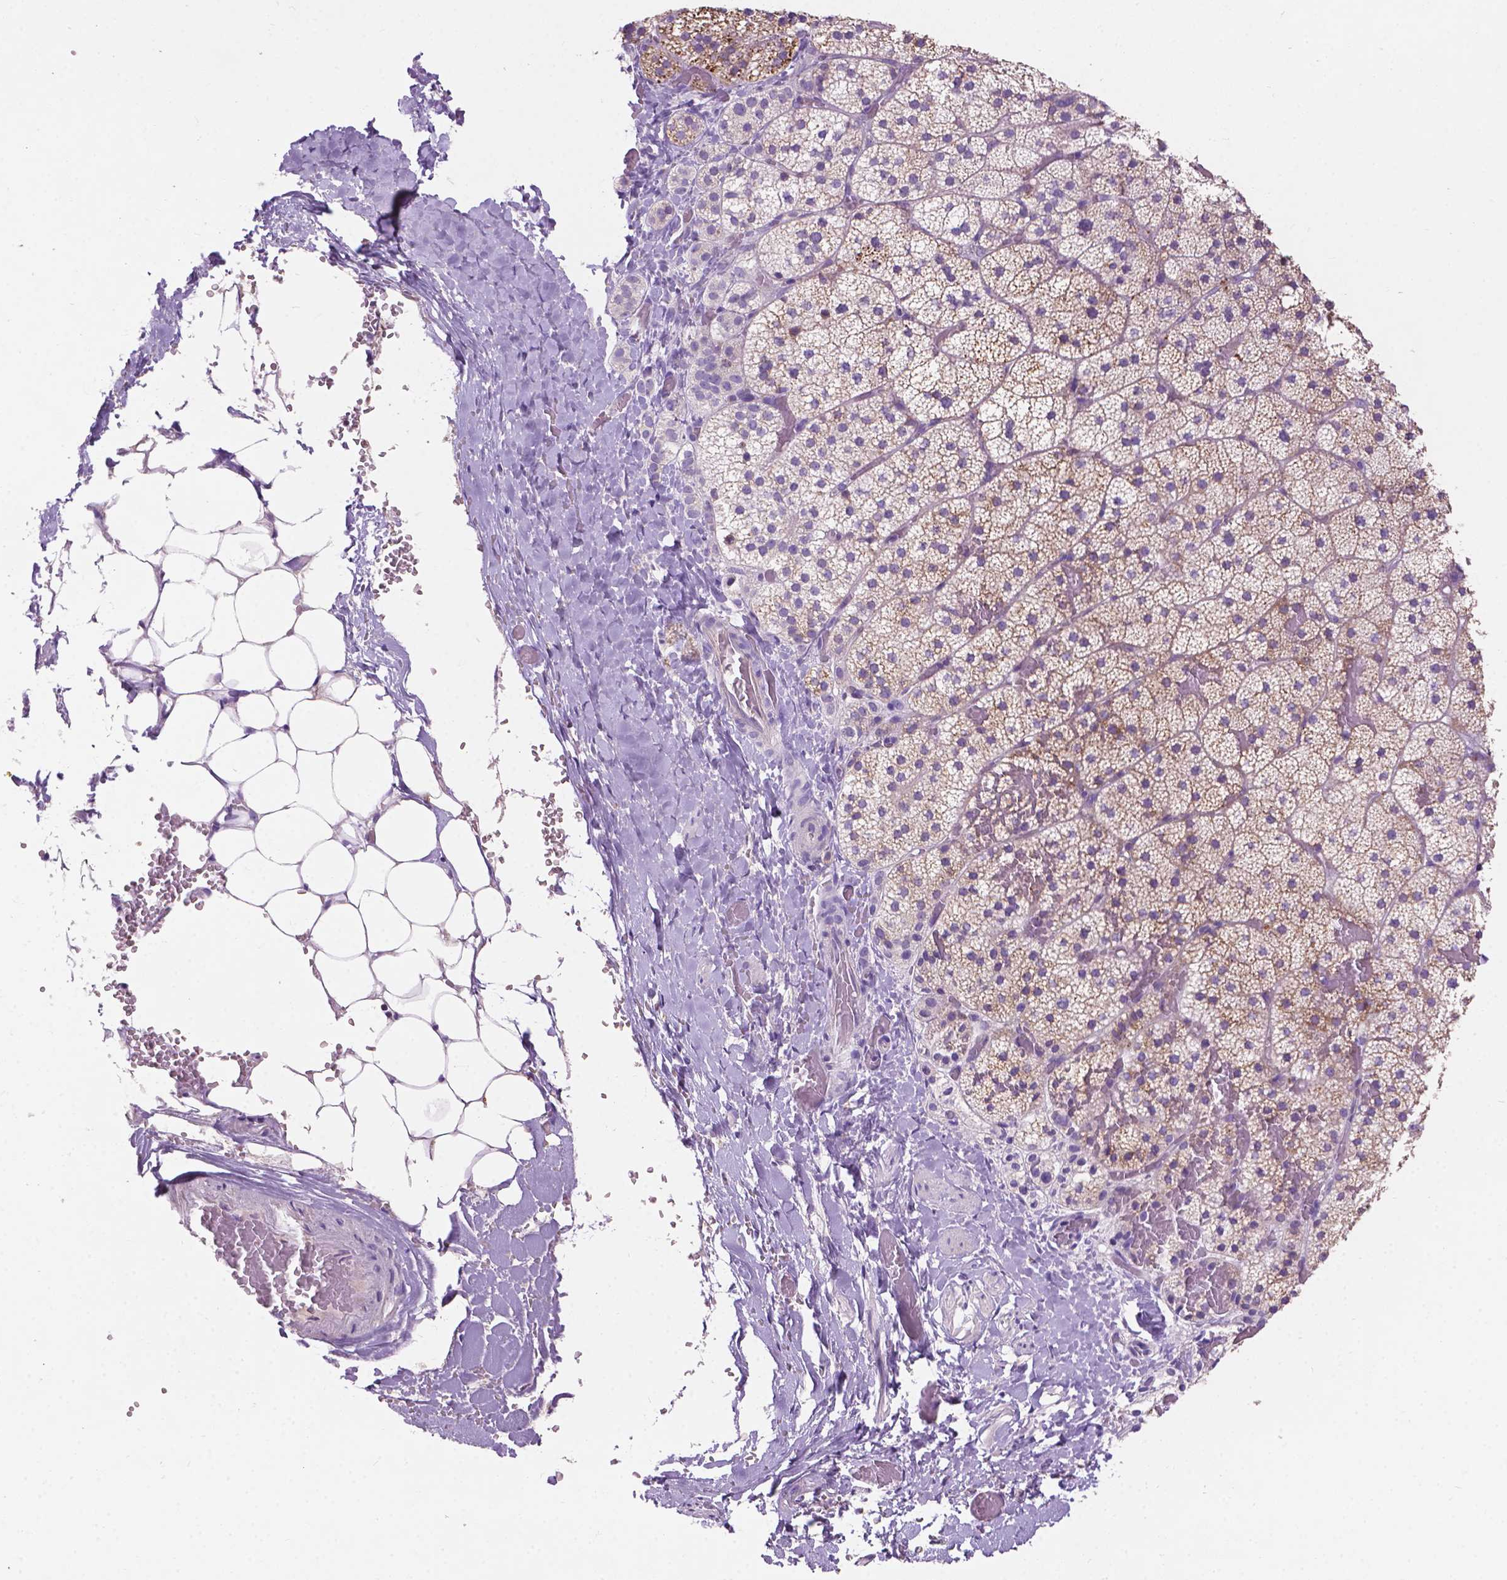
{"staining": {"intensity": "moderate", "quantity": "25%-75%", "location": "cytoplasmic/membranous"}, "tissue": "adrenal gland", "cell_type": "Glandular cells", "image_type": "normal", "snomed": [{"axis": "morphology", "description": "Normal tissue, NOS"}, {"axis": "topography", "description": "Adrenal gland"}], "caption": "Normal adrenal gland displays moderate cytoplasmic/membranous expression in approximately 25%-75% of glandular cells The staining is performed using DAB brown chromogen to label protein expression. The nuclei are counter-stained blue using hematoxylin..", "gene": "NOXO1", "patient": {"sex": "male", "age": 53}}